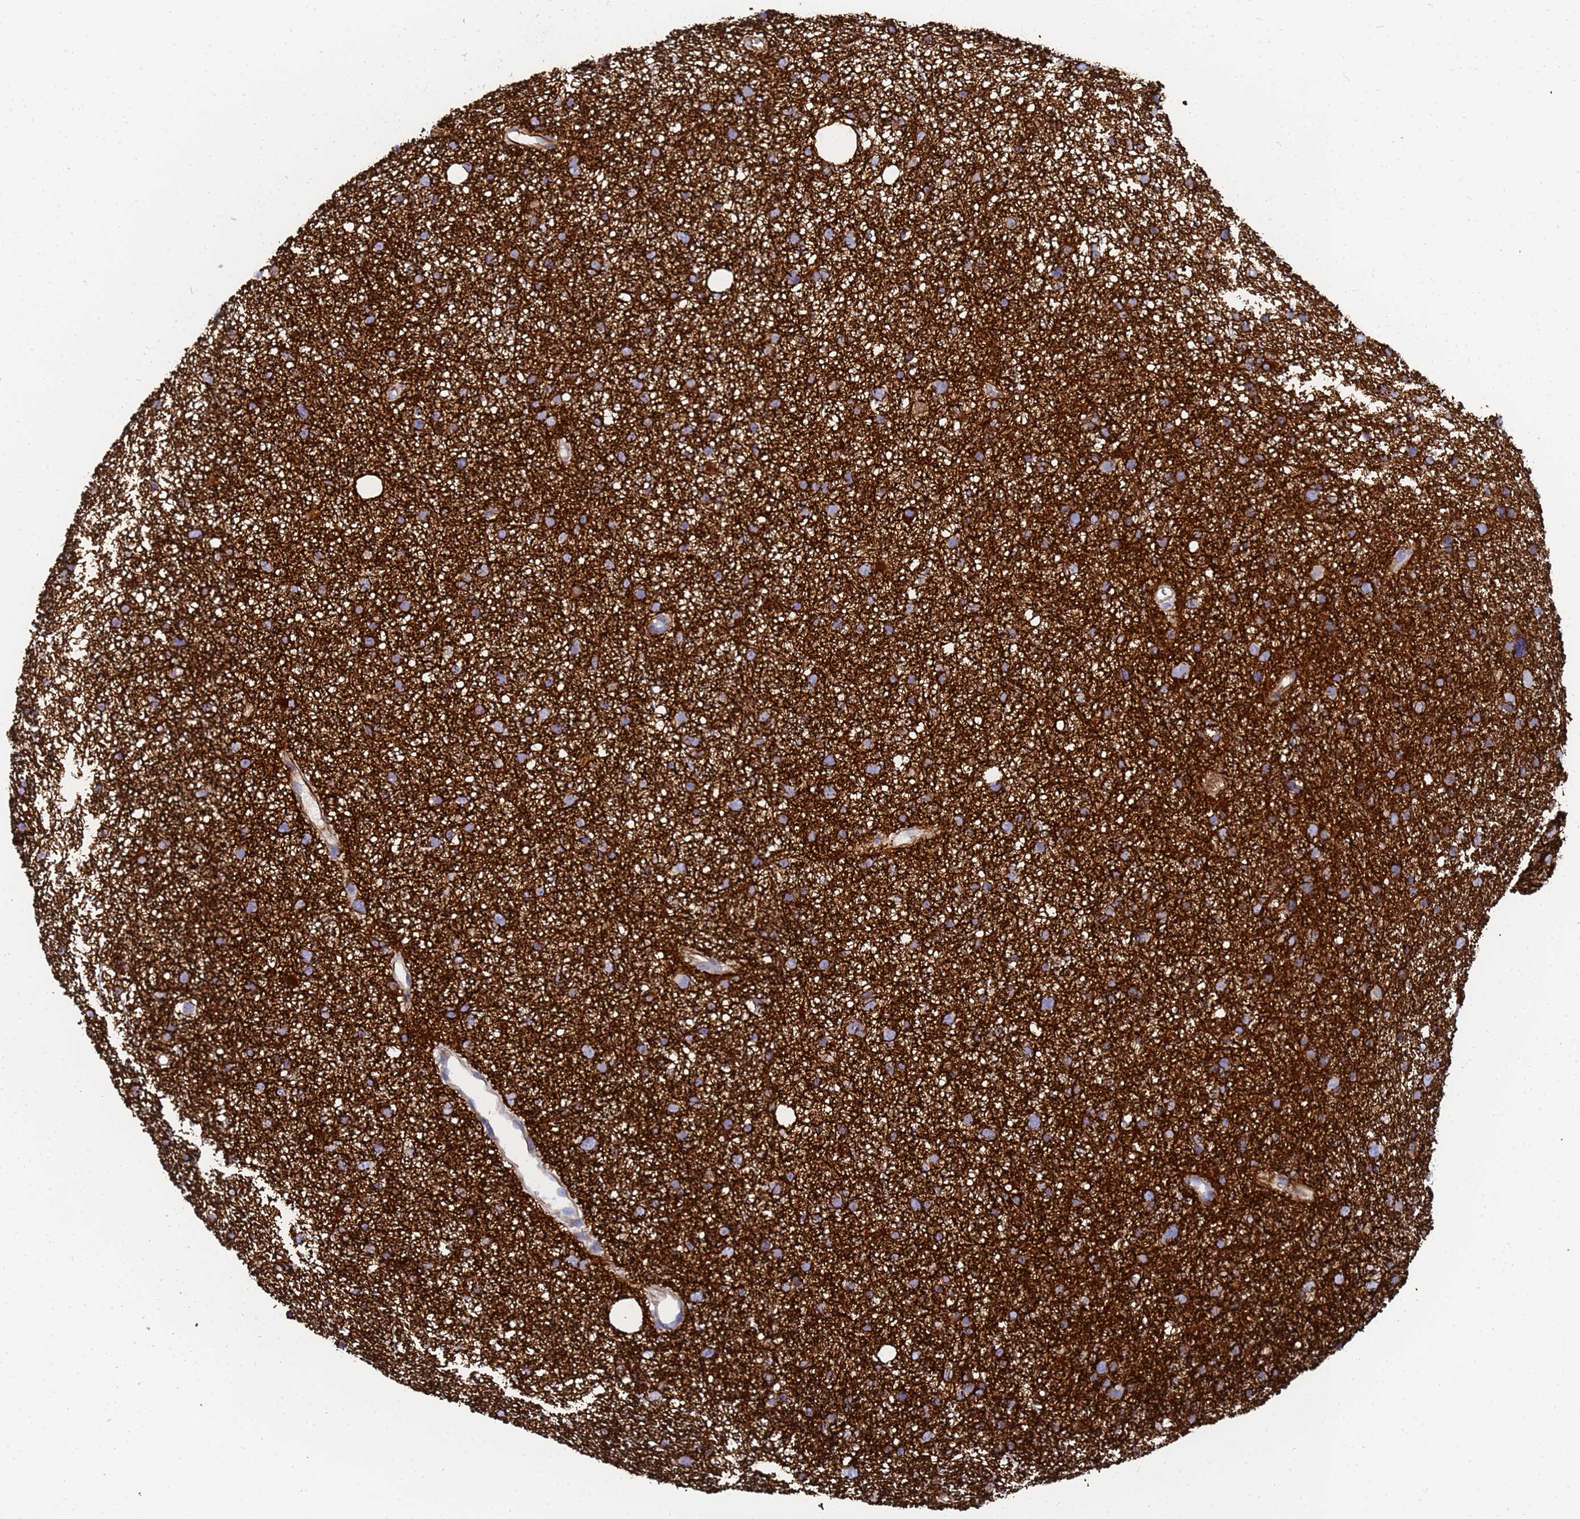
{"staining": {"intensity": "negative", "quantity": "none", "location": "none"}, "tissue": "glioma", "cell_type": "Tumor cells", "image_type": "cancer", "snomed": [{"axis": "morphology", "description": "Glioma, malignant, Low grade"}, {"axis": "topography", "description": "Cerebral cortex"}], "caption": "IHC of malignant glioma (low-grade) reveals no staining in tumor cells.", "gene": "SYT13", "patient": {"sex": "female", "age": 39}}